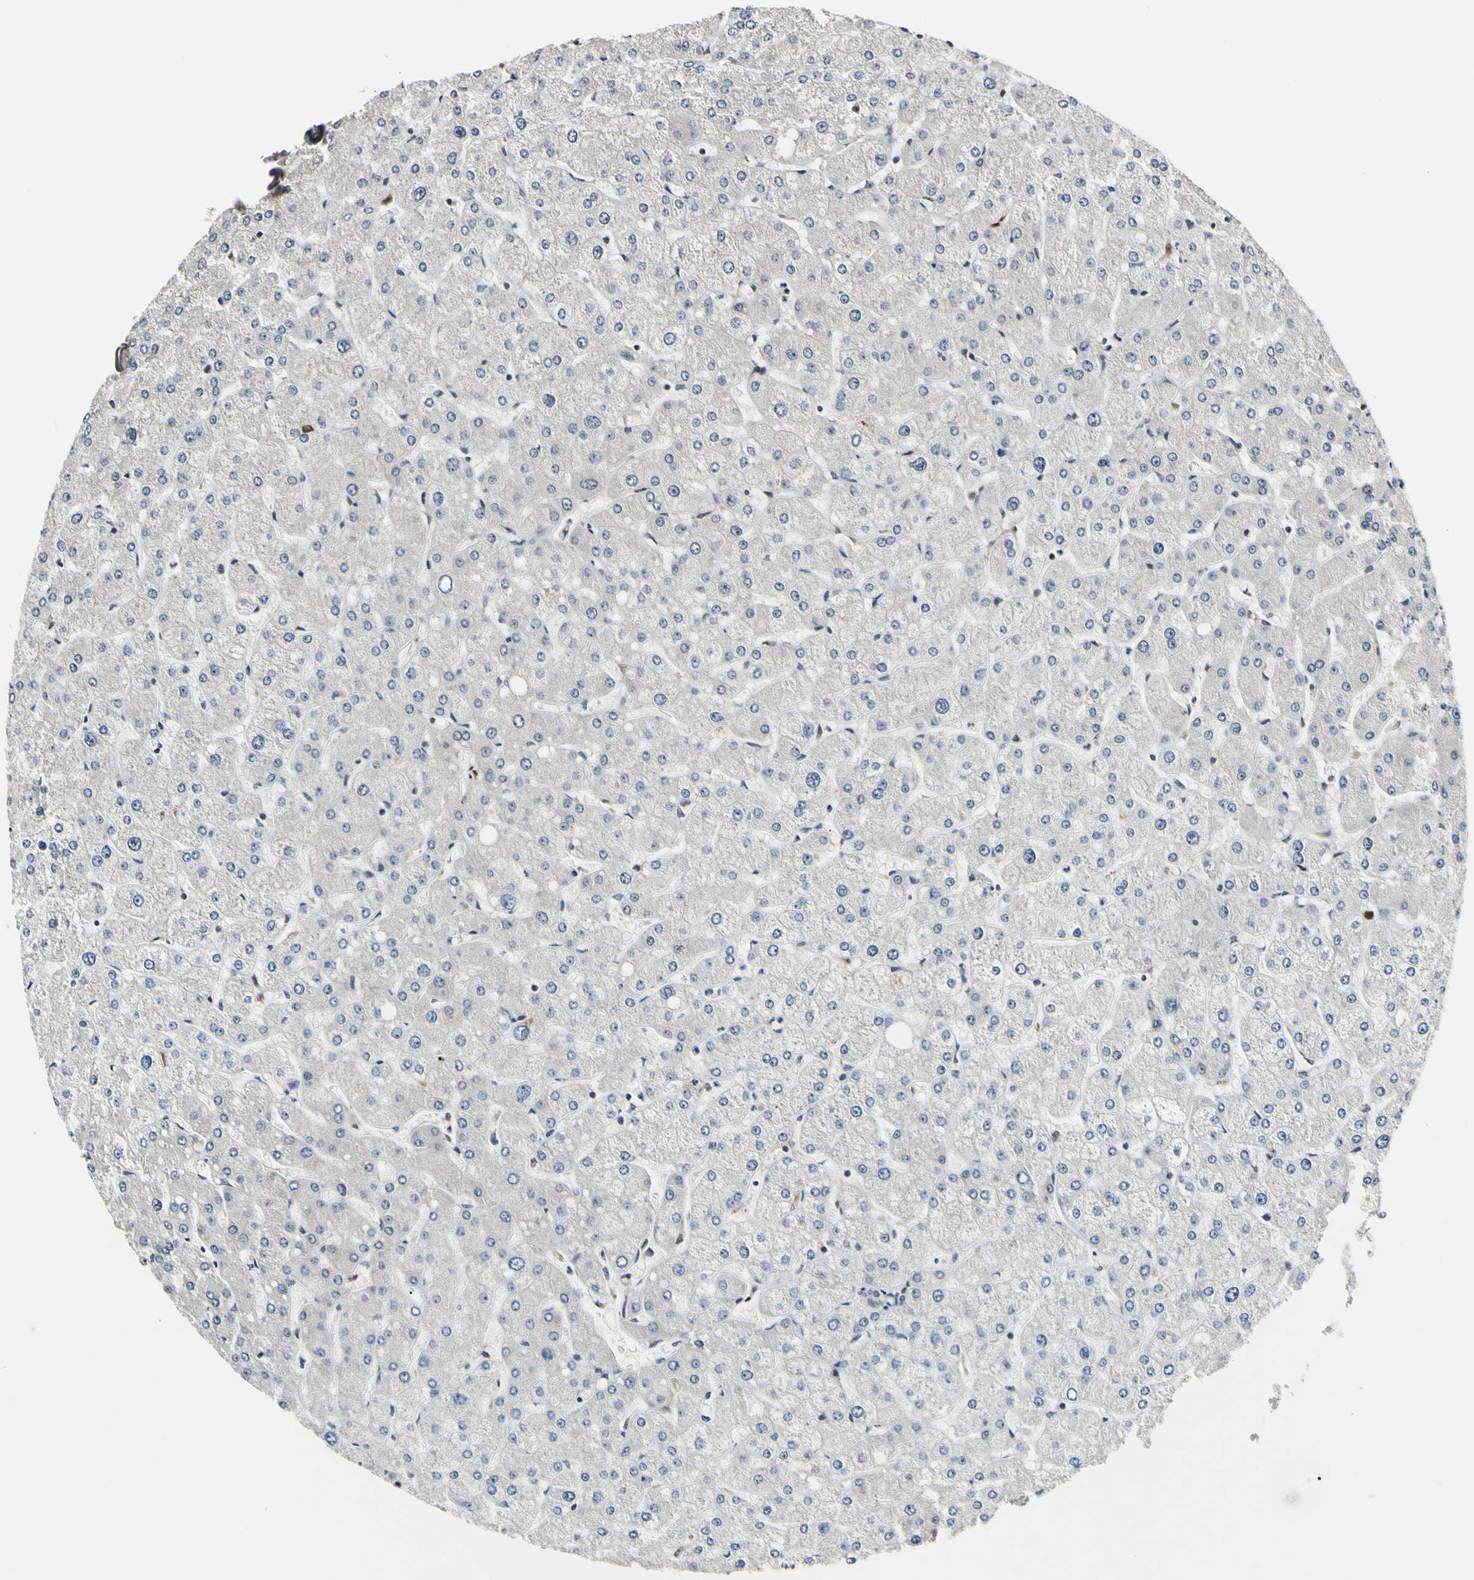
{"staining": {"intensity": "negative", "quantity": "none", "location": "none"}, "tissue": "liver", "cell_type": "Cholangiocytes", "image_type": "normal", "snomed": [{"axis": "morphology", "description": "Normal tissue, NOS"}, {"axis": "topography", "description": "Liver"}], "caption": "An image of liver stained for a protein demonstrates no brown staining in cholangiocytes.", "gene": "PSMD10", "patient": {"sex": "male", "age": 55}}